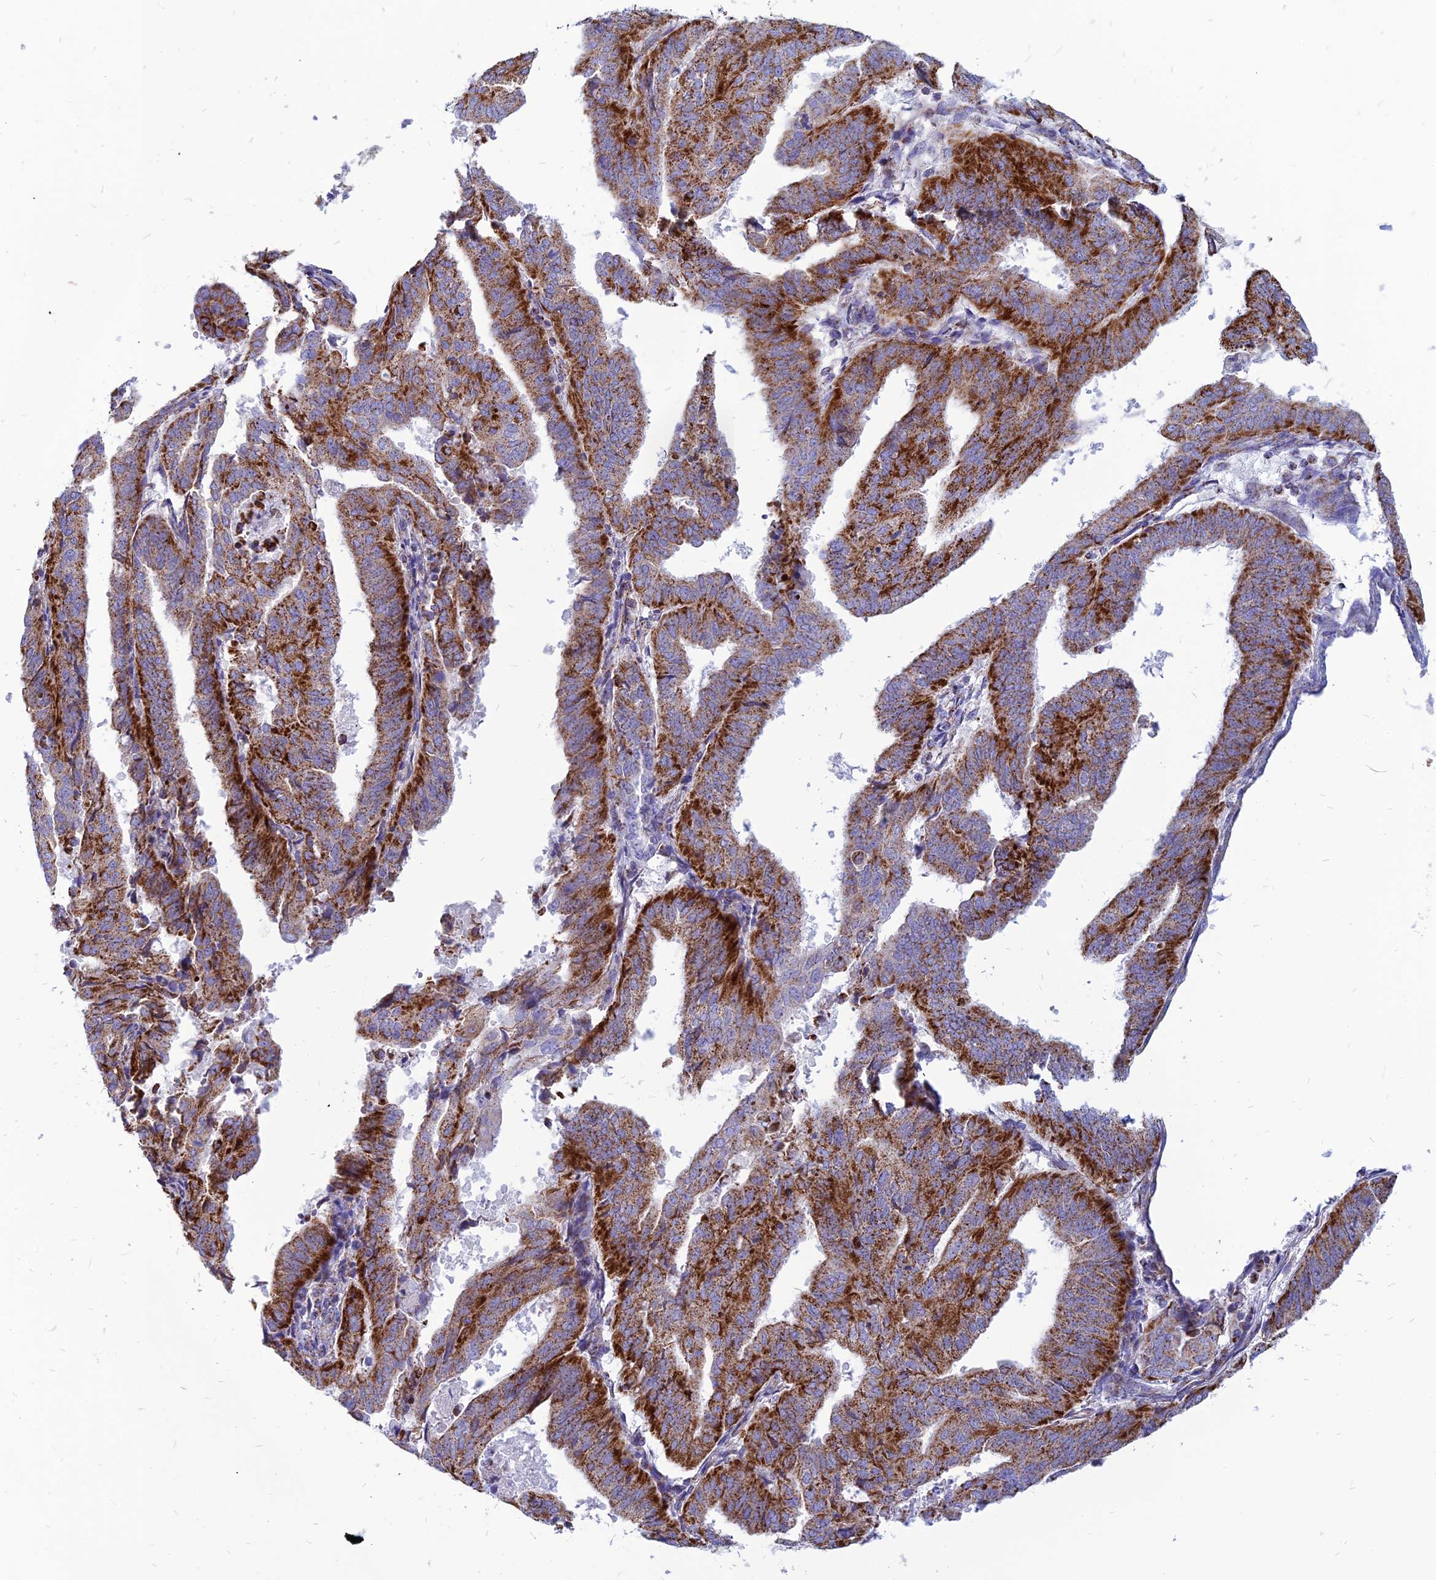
{"staining": {"intensity": "strong", "quantity": ">75%", "location": "cytoplasmic/membranous"}, "tissue": "endometrial cancer", "cell_type": "Tumor cells", "image_type": "cancer", "snomed": [{"axis": "morphology", "description": "Adenocarcinoma, NOS"}, {"axis": "topography", "description": "Uterus"}], "caption": "An IHC micrograph of tumor tissue is shown. Protein staining in brown shows strong cytoplasmic/membranous positivity in endometrial cancer within tumor cells.", "gene": "PACC1", "patient": {"sex": "female", "age": 77}}